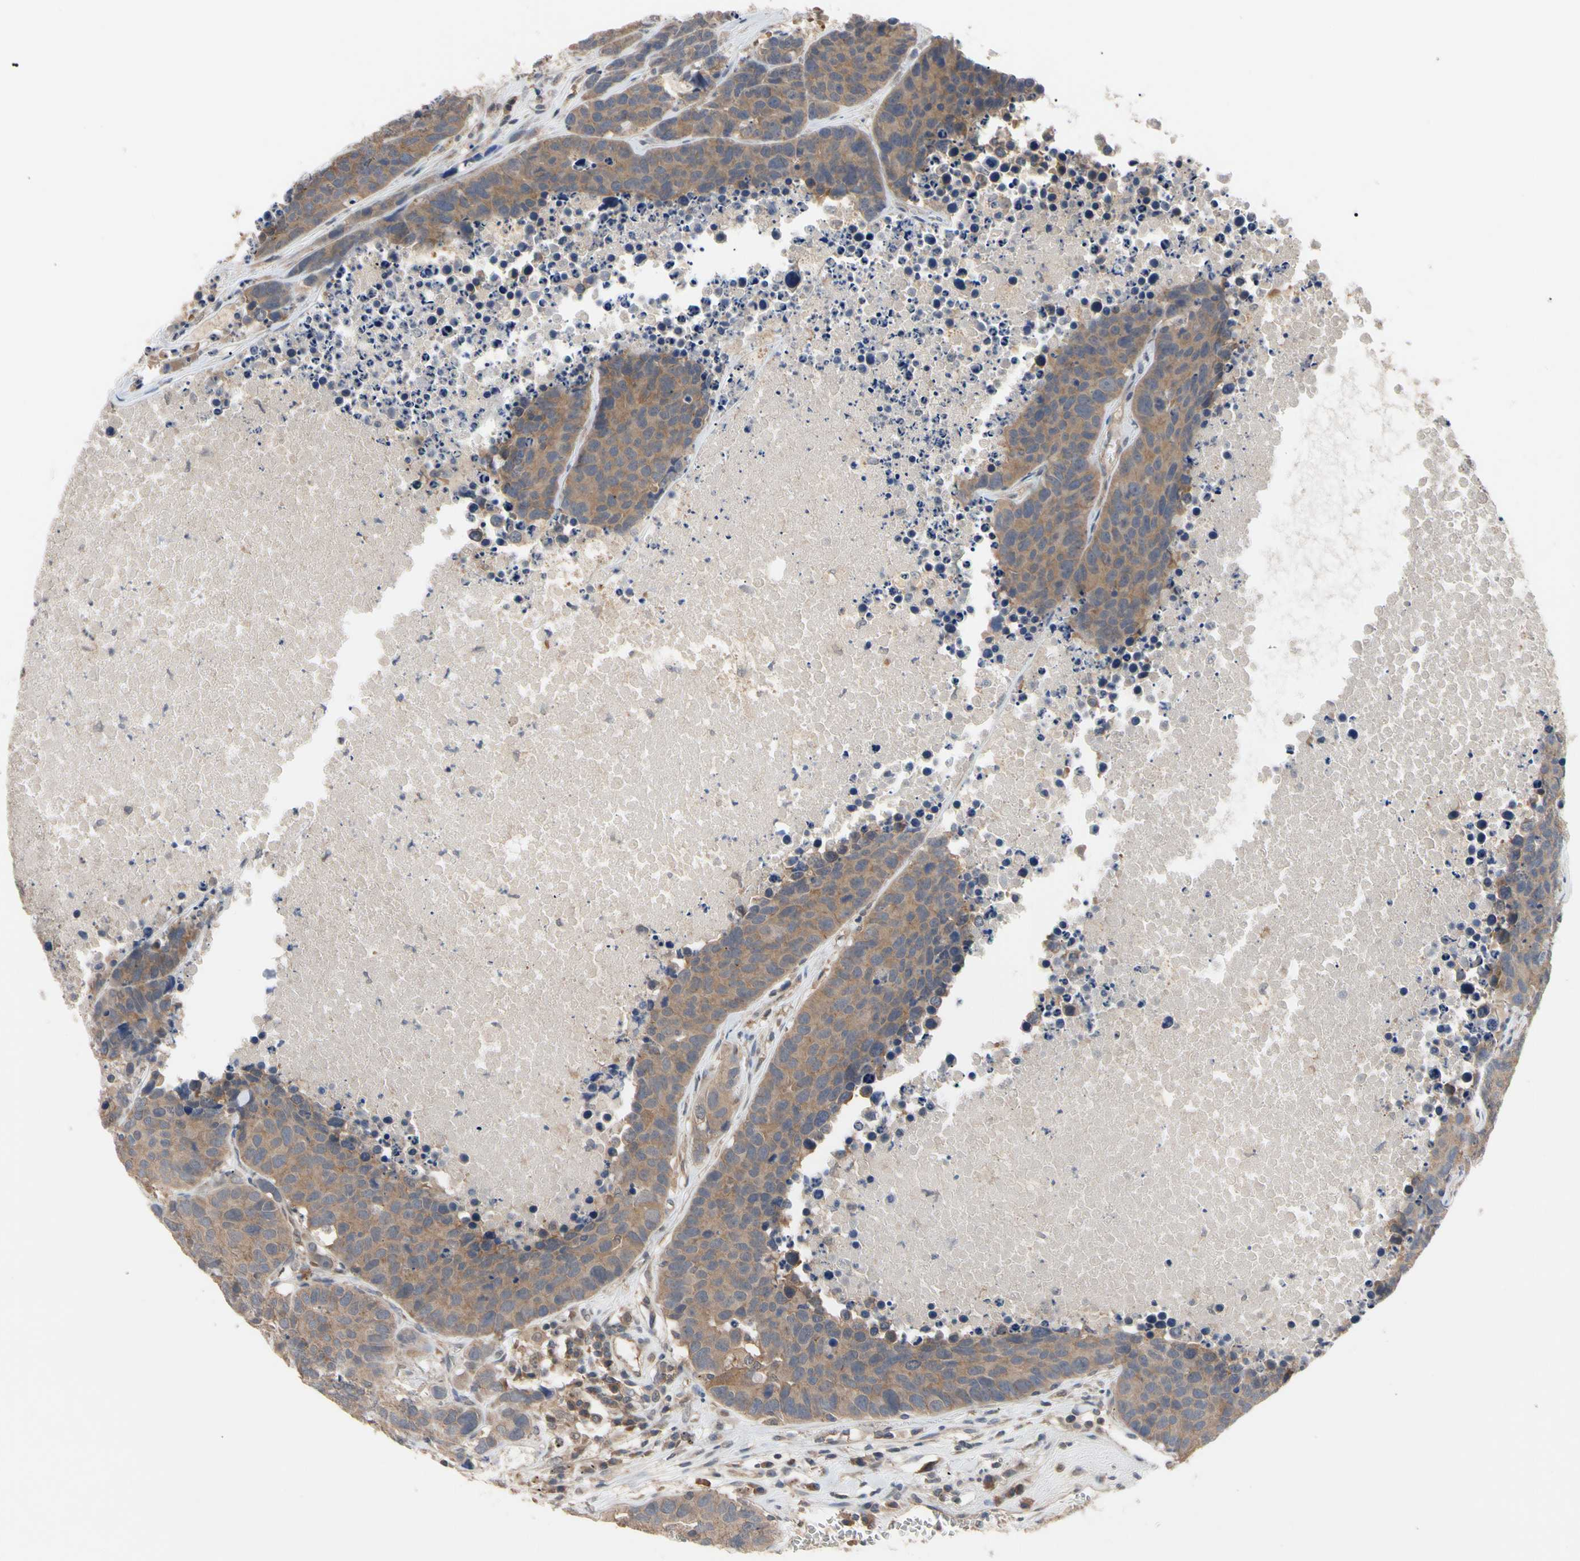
{"staining": {"intensity": "moderate", "quantity": ">75%", "location": "cytoplasmic/membranous"}, "tissue": "carcinoid", "cell_type": "Tumor cells", "image_type": "cancer", "snomed": [{"axis": "morphology", "description": "Carcinoid, malignant, NOS"}, {"axis": "topography", "description": "Lung"}], "caption": "This is a micrograph of immunohistochemistry (IHC) staining of carcinoid, which shows moderate staining in the cytoplasmic/membranous of tumor cells.", "gene": "DPP8", "patient": {"sex": "male", "age": 60}}